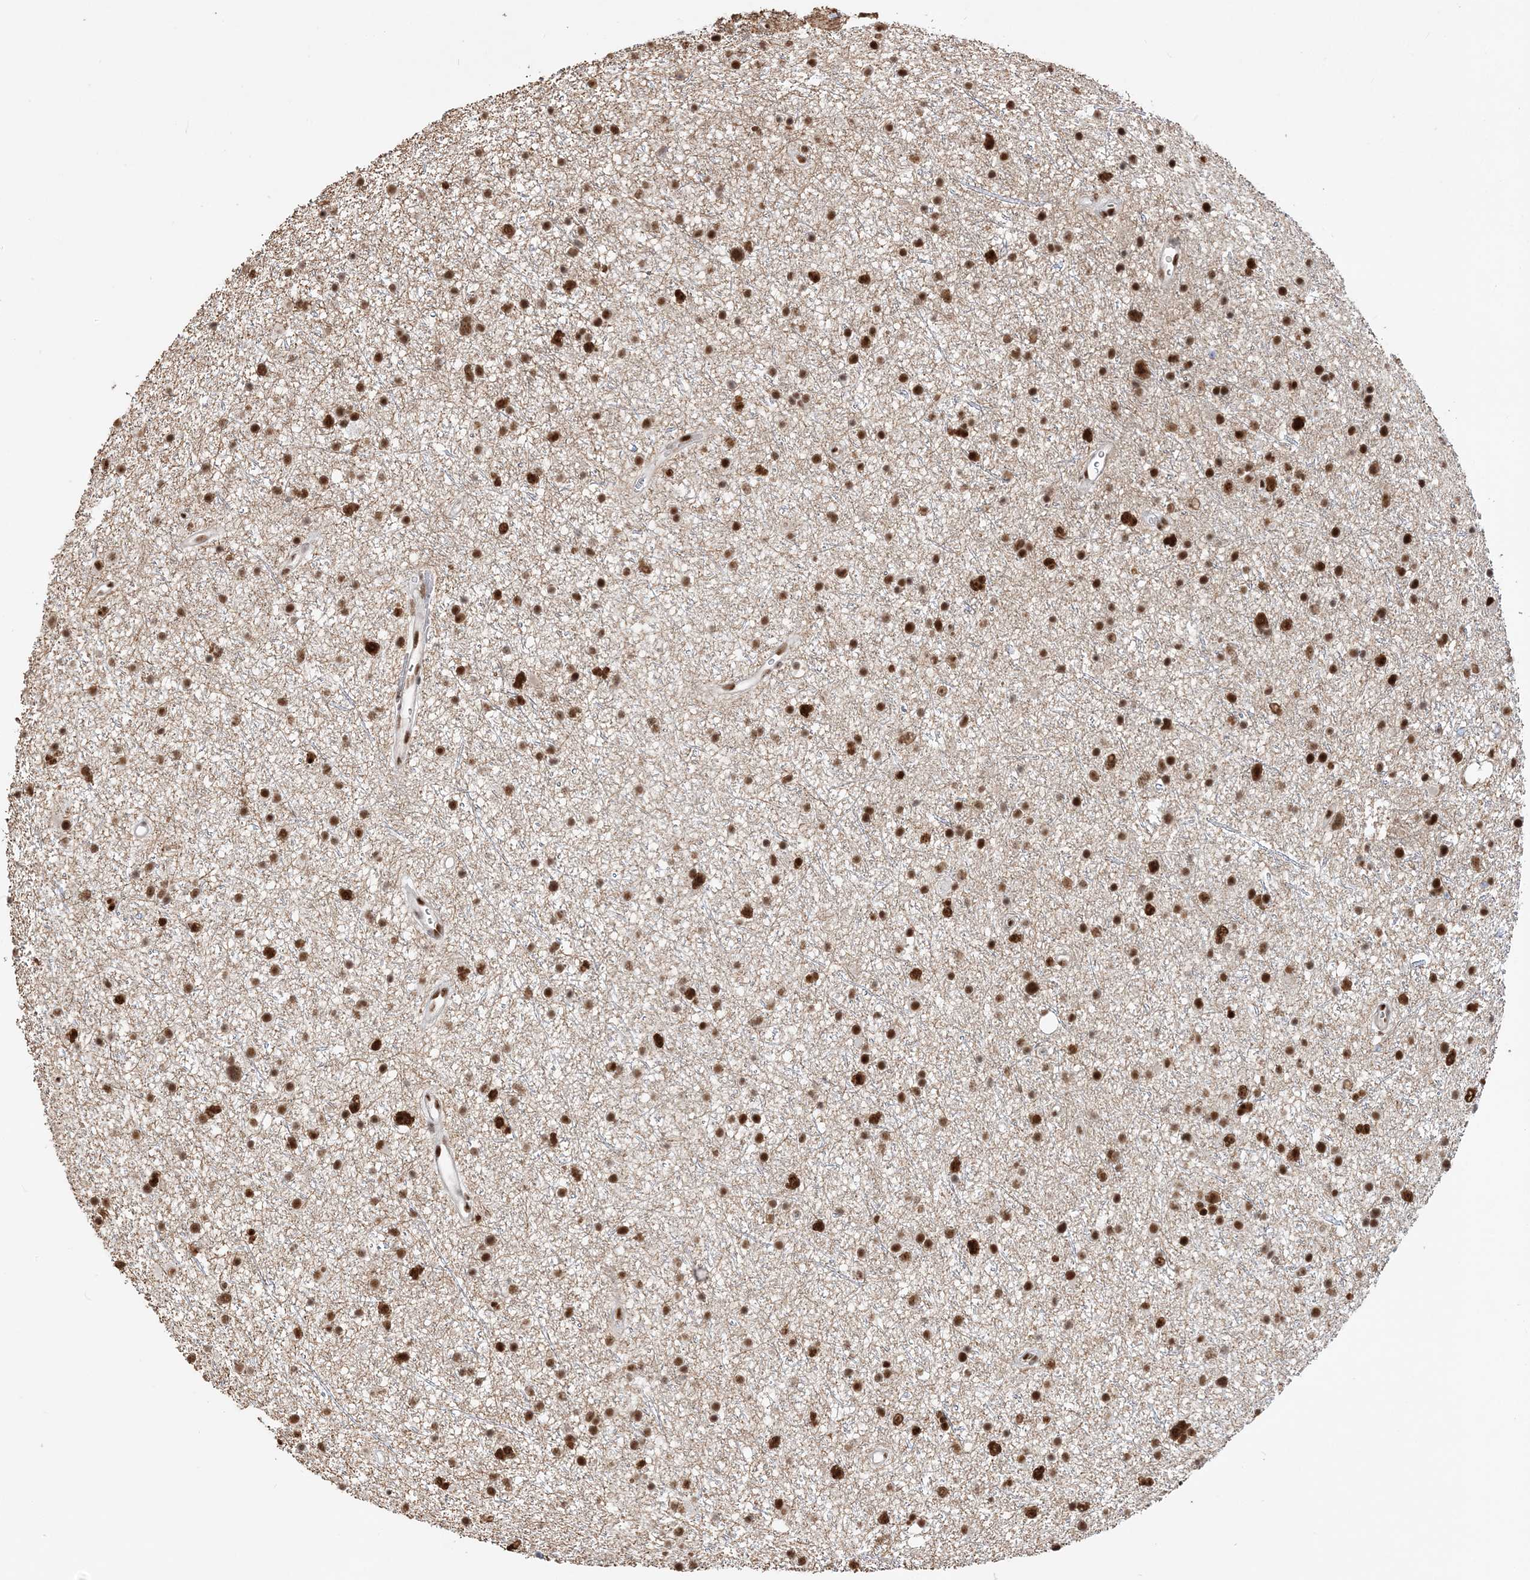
{"staining": {"intensity": "strong", "quantity": ">75%", "location": "nuclear"}, "tissue": "glioma", "cell_type": "Tumor cells", "image_type": "cancer", "snomed": [{"axis": "morphology", "description": "Glioma, malignant, Low grade"}, {"axis": "topography", "description": "Cerebral cortex"}], "caption": "Immunohistochemical staining of glioma reveals high levels of strong nuclear protein positivity in approximately >75% of tumor cells.", "gene": "SEPHS1", "patient": {"sex": "female", "age": 39}}